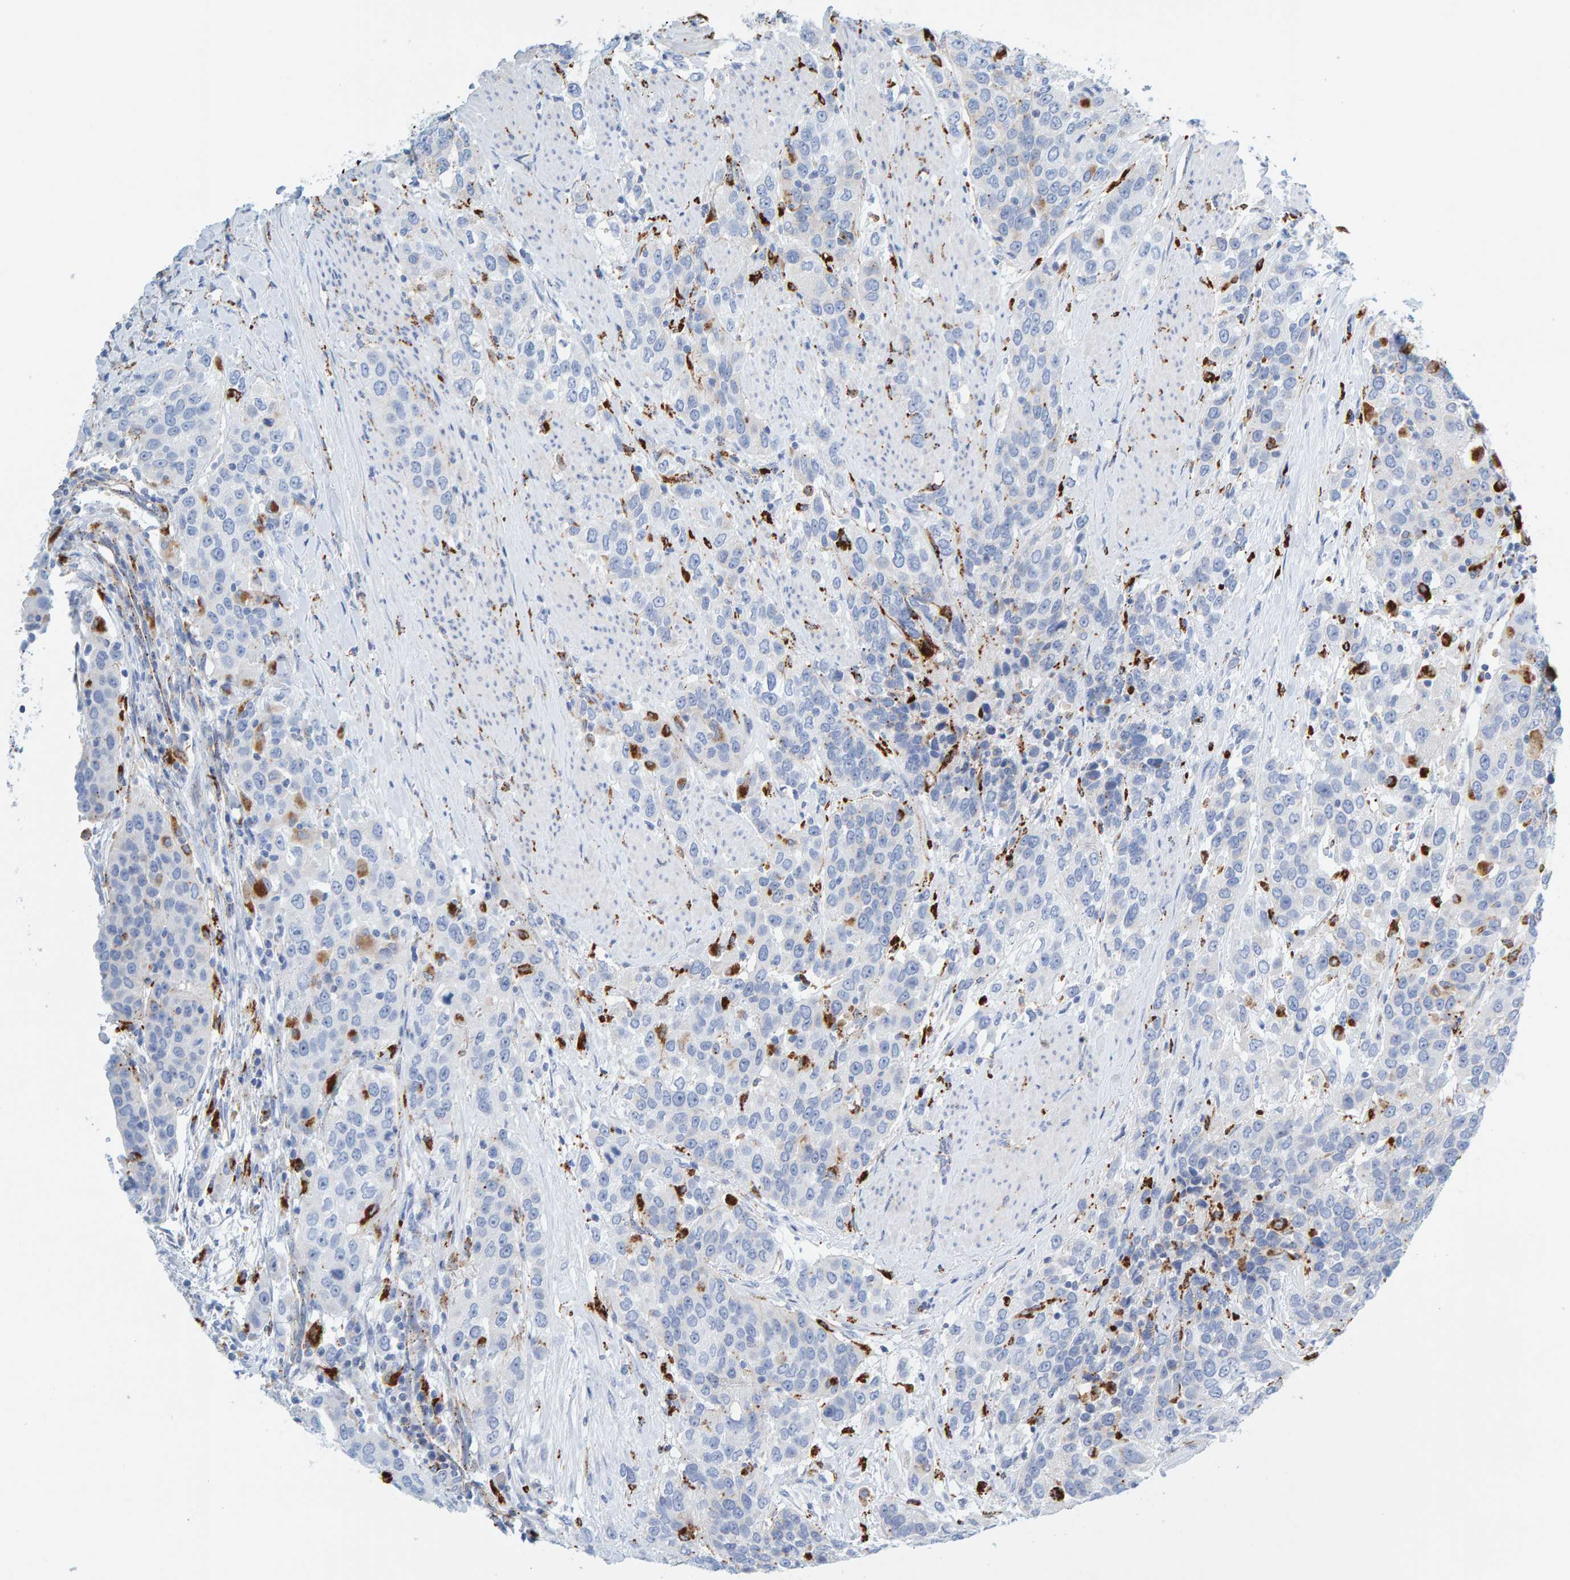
{"staining": {"intensity": "negative", "quantity": "none", "location": "none"}, "tissue": "urothelial cancer", "cell_type": "Tumor cells", "image_type": "cancer", "snomed": [{"axis": "morphology", "description": "Urothelial carcinoma, High grade"}, {"axis": "topography", "description": "Urinary bladder"}], "caption": "Urothelial cancer stained for a protein using immunohistochemistry displays no staining tumor cells.", "gene": "BIN3", "patient": {"sex": "female", "age": 80}}